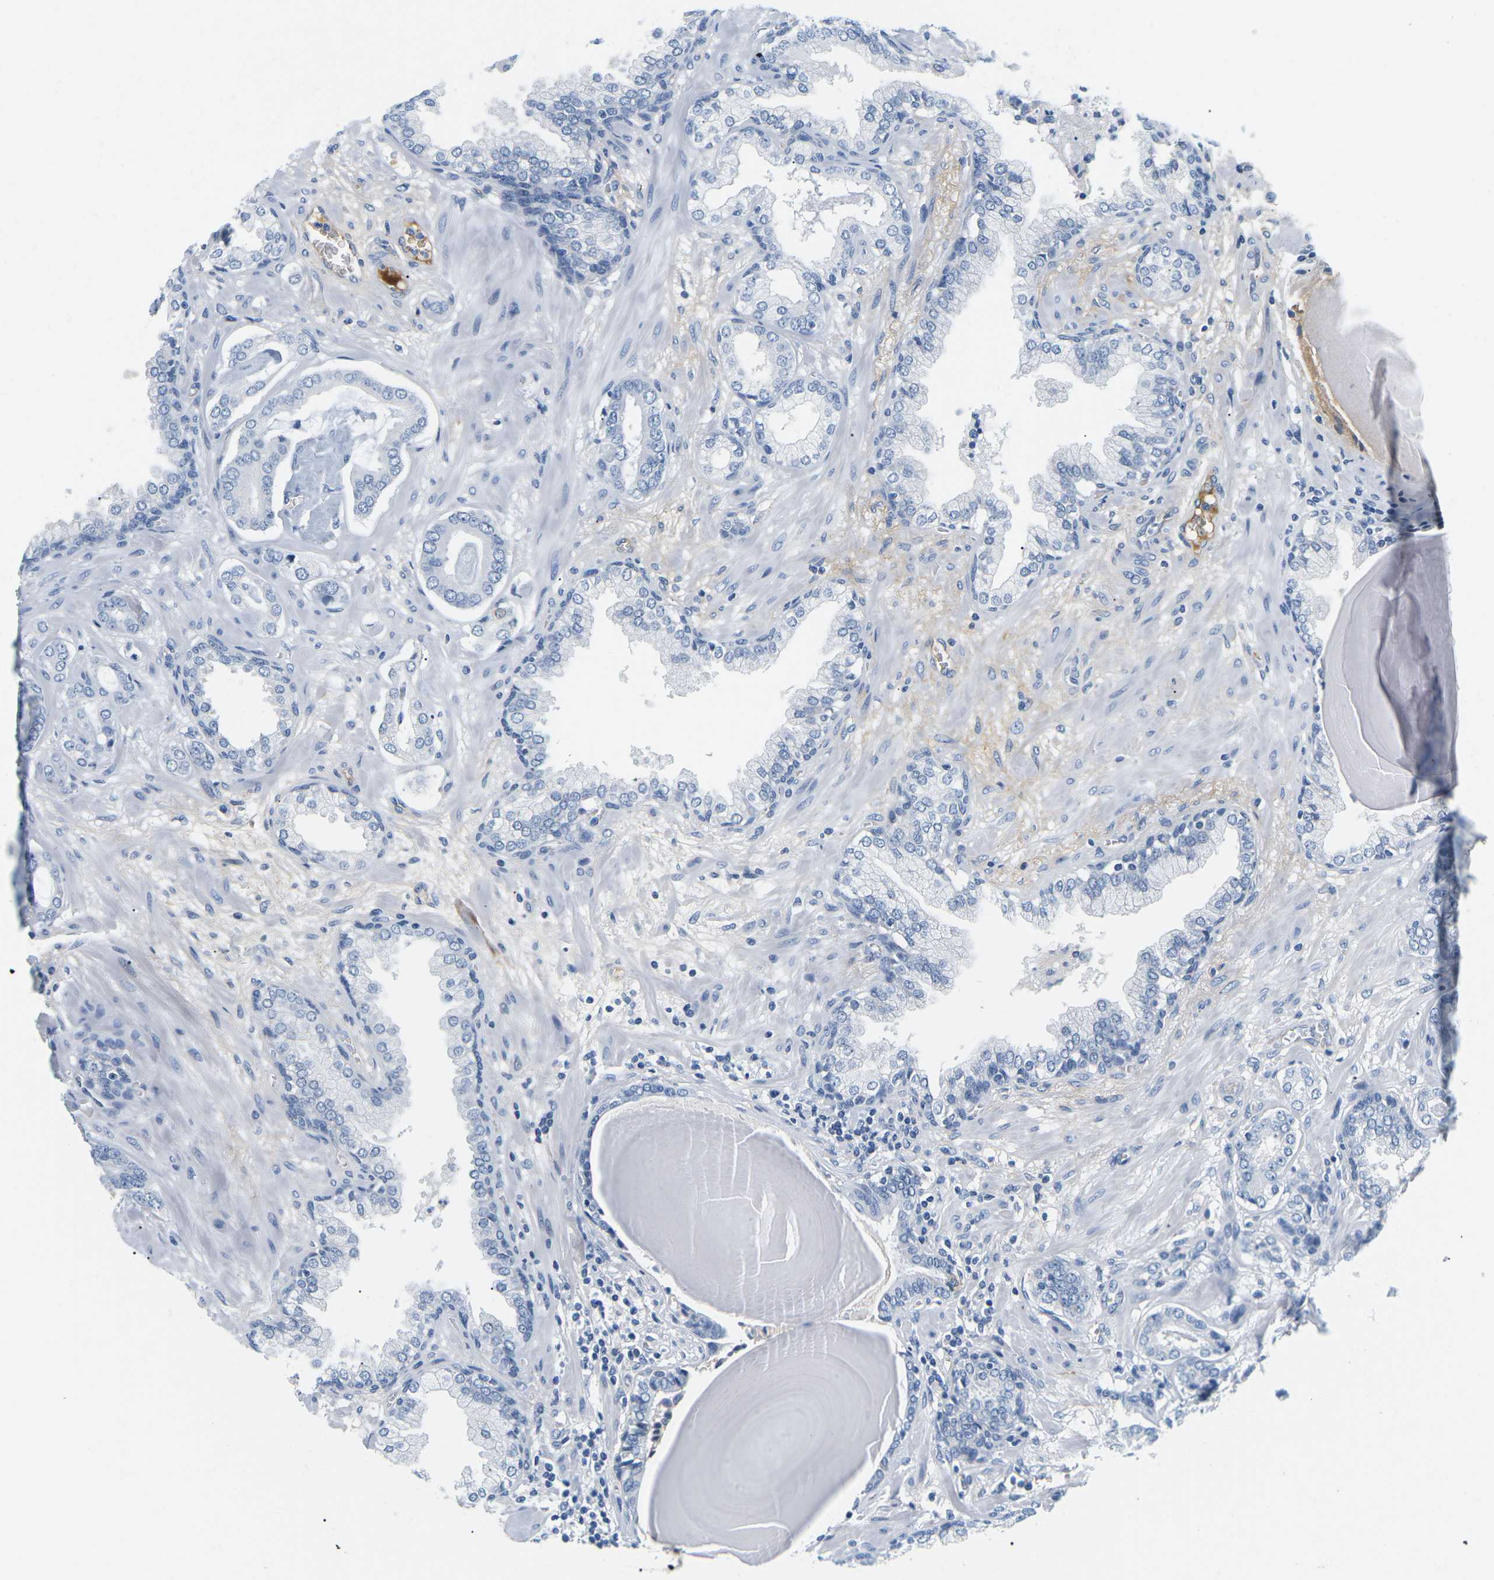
{"staining": {"intensity": "negative", "quantity": "none", "location": "none"}, "tissue": "prostate cancer", "cell_type": "Tumor cells", "image_type": "cancer", "snomed": [{"axis": "morphology", "description": "Adenocarcinoma, Low grade"}, {"axis": "topography", "description": "Prostate"}], "caption": "A photomicrograph of human prostate cancer is negative for staining in tumor cells.", "gene": "APOB", "patient": {"sex": "male", "age": 53}}